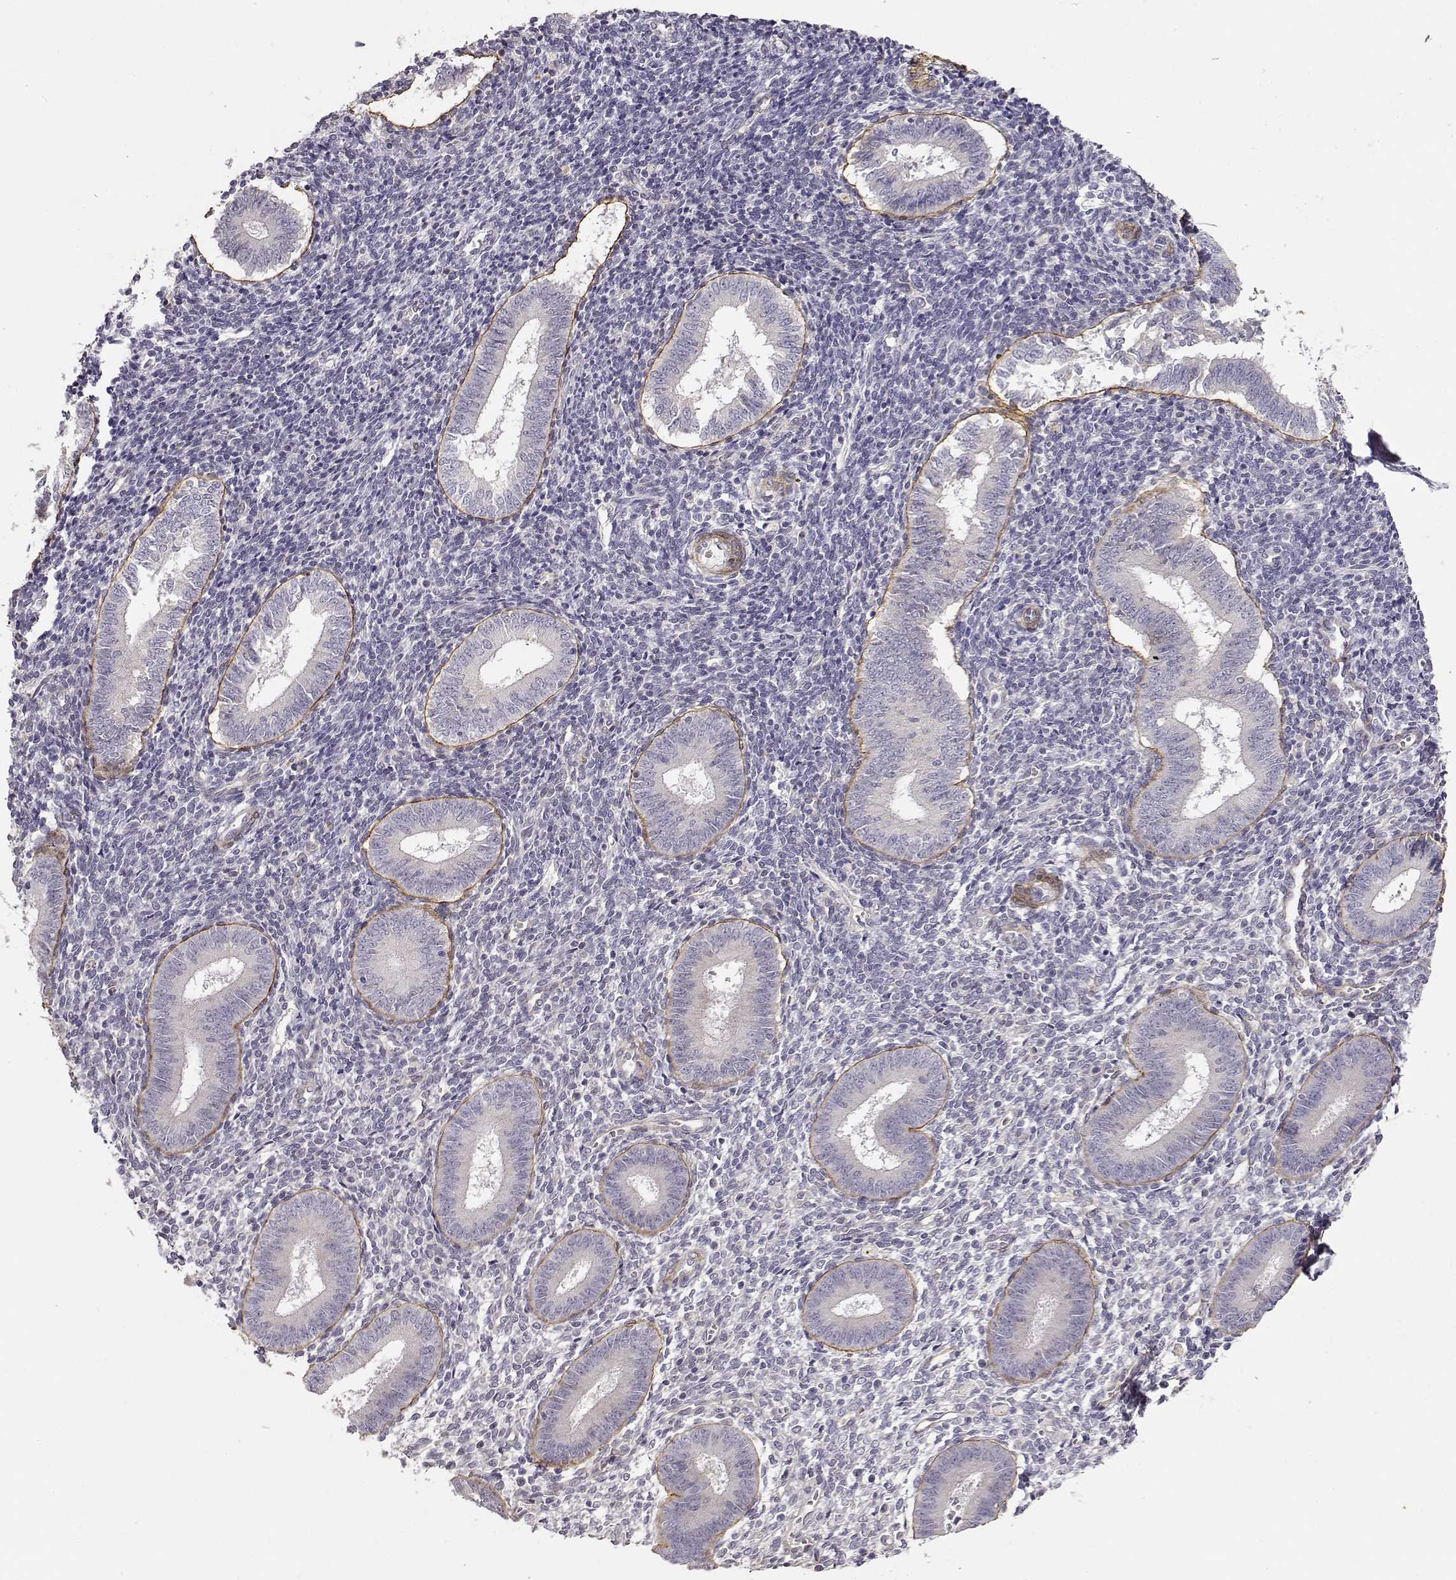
{"staining": {"intensity": "negative", "quantity": "none", "location": "none"}, "tissue": "endometrium", "cell_type": "Cells in endometrial stroma", "image_type": "normal", "snomed": [{"axis": "morphology", "description": "Normal tissue, NOS"}, {"axis": "topography", "description": "Endometrium"}], "caption": "IHC image of normal endometrium stained for a protein (brown), which exhibits no positivity in cells in endometrial stroma. (DAB immunohistochemistry (IHC), high magnification).", "gene": "LAMA5", "patient": {"sex": "female", "age": 25}}